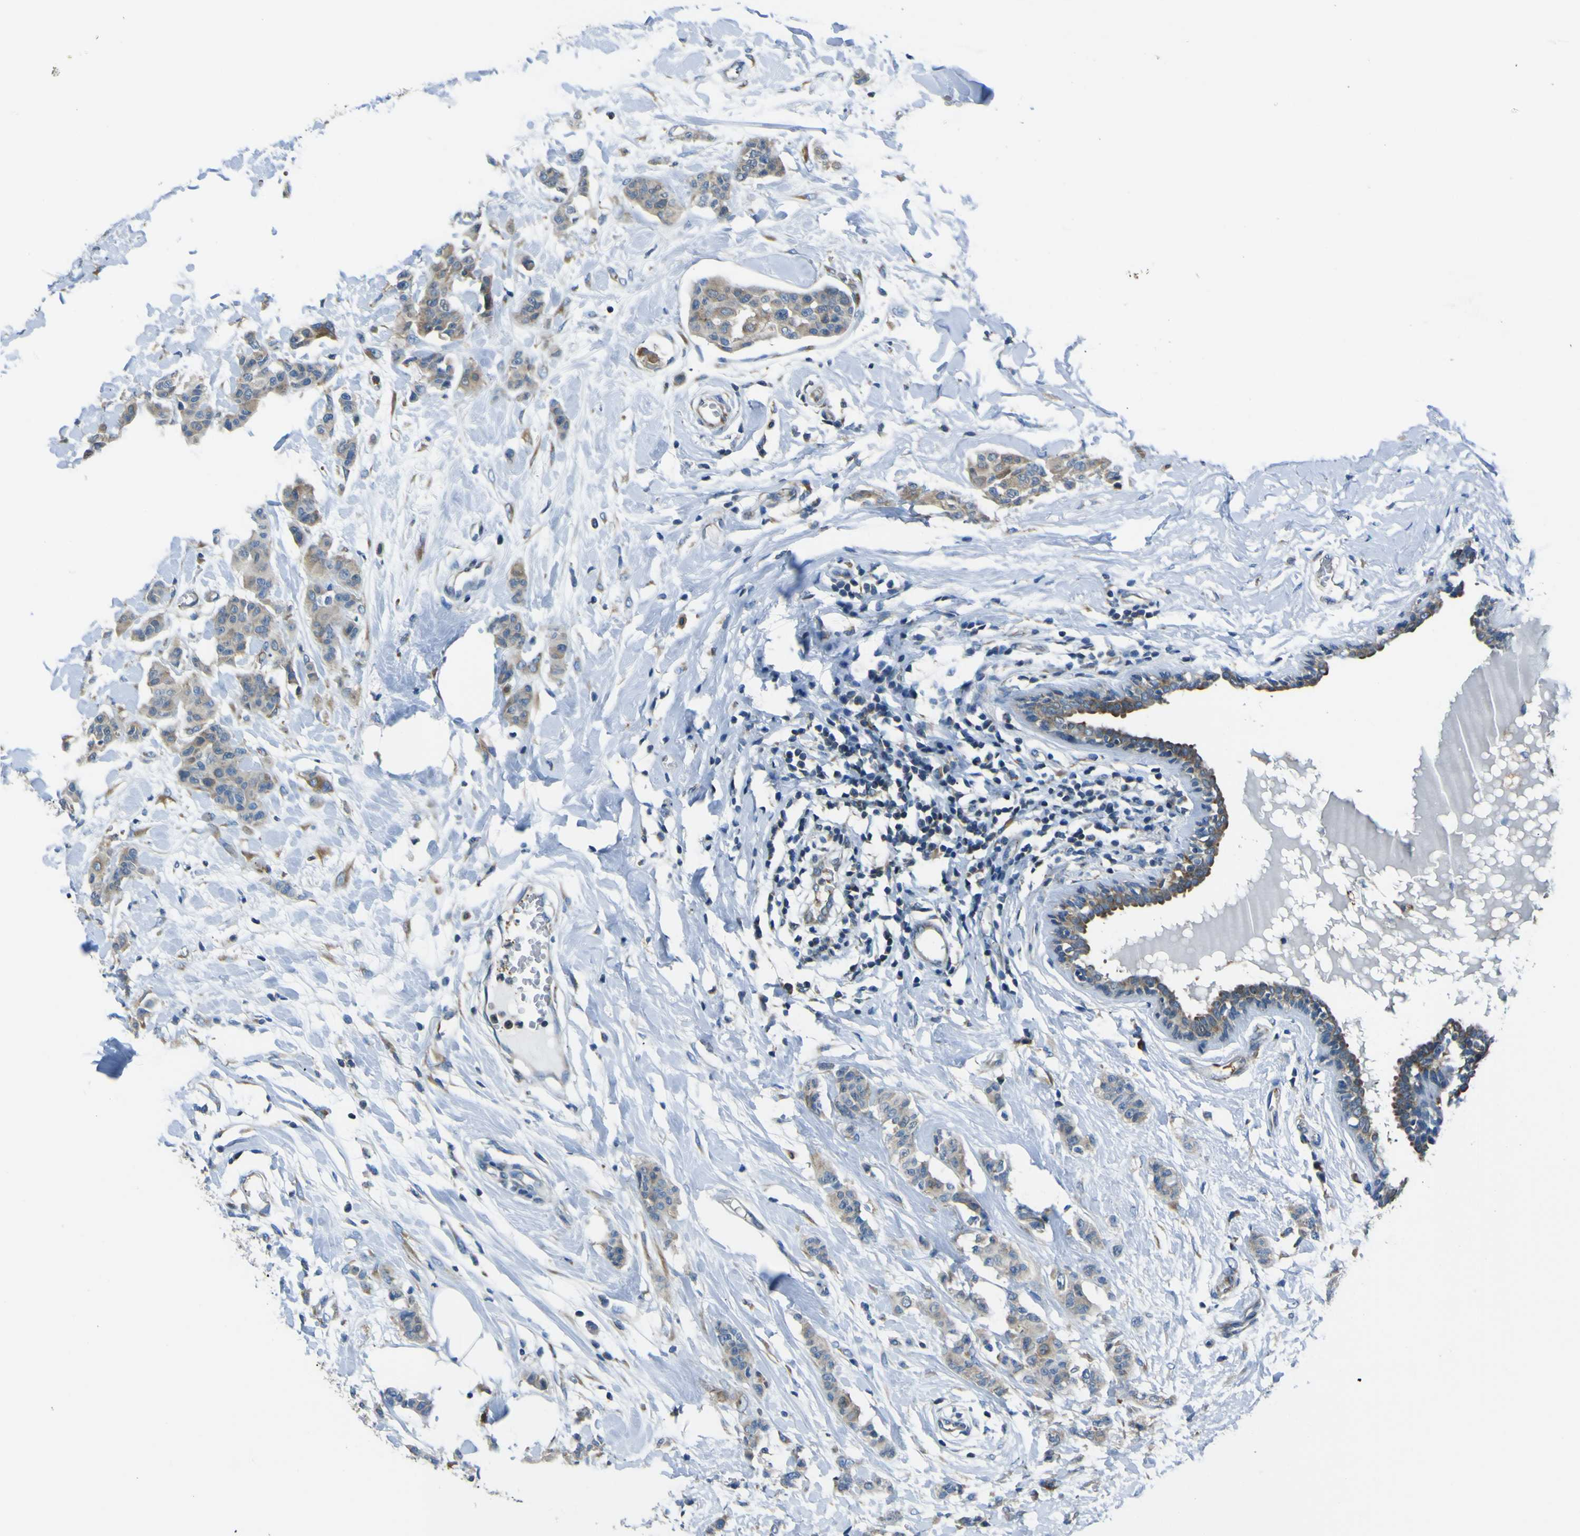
{"staining": {"intensity": "moderate", "quantity": ">75%", "location": "cytoplasmic/membranous"}, "tissue": "breast cancer", "cell_type": "Tumor cells", "image_type": "cancer", "snomed": [{"axis": "morphology", "description": "Normal tissue, NOS"}, {"axis": "morphology", "description": "Duct carcinoma"}, {"axis": "topography", "description": "Breast"}], "caption": "Immunohistochemical staining of human breast infiltrating ductal carcinoma exhibits medium levels of moderate cytoplasmic/membranous staining in approximately >75% of tumor cells. (brown staining indicates protein expression, while blue staining denotes nuclei).", "gene": "STIM1", "patient": {"sex": "female", "age": 40}}